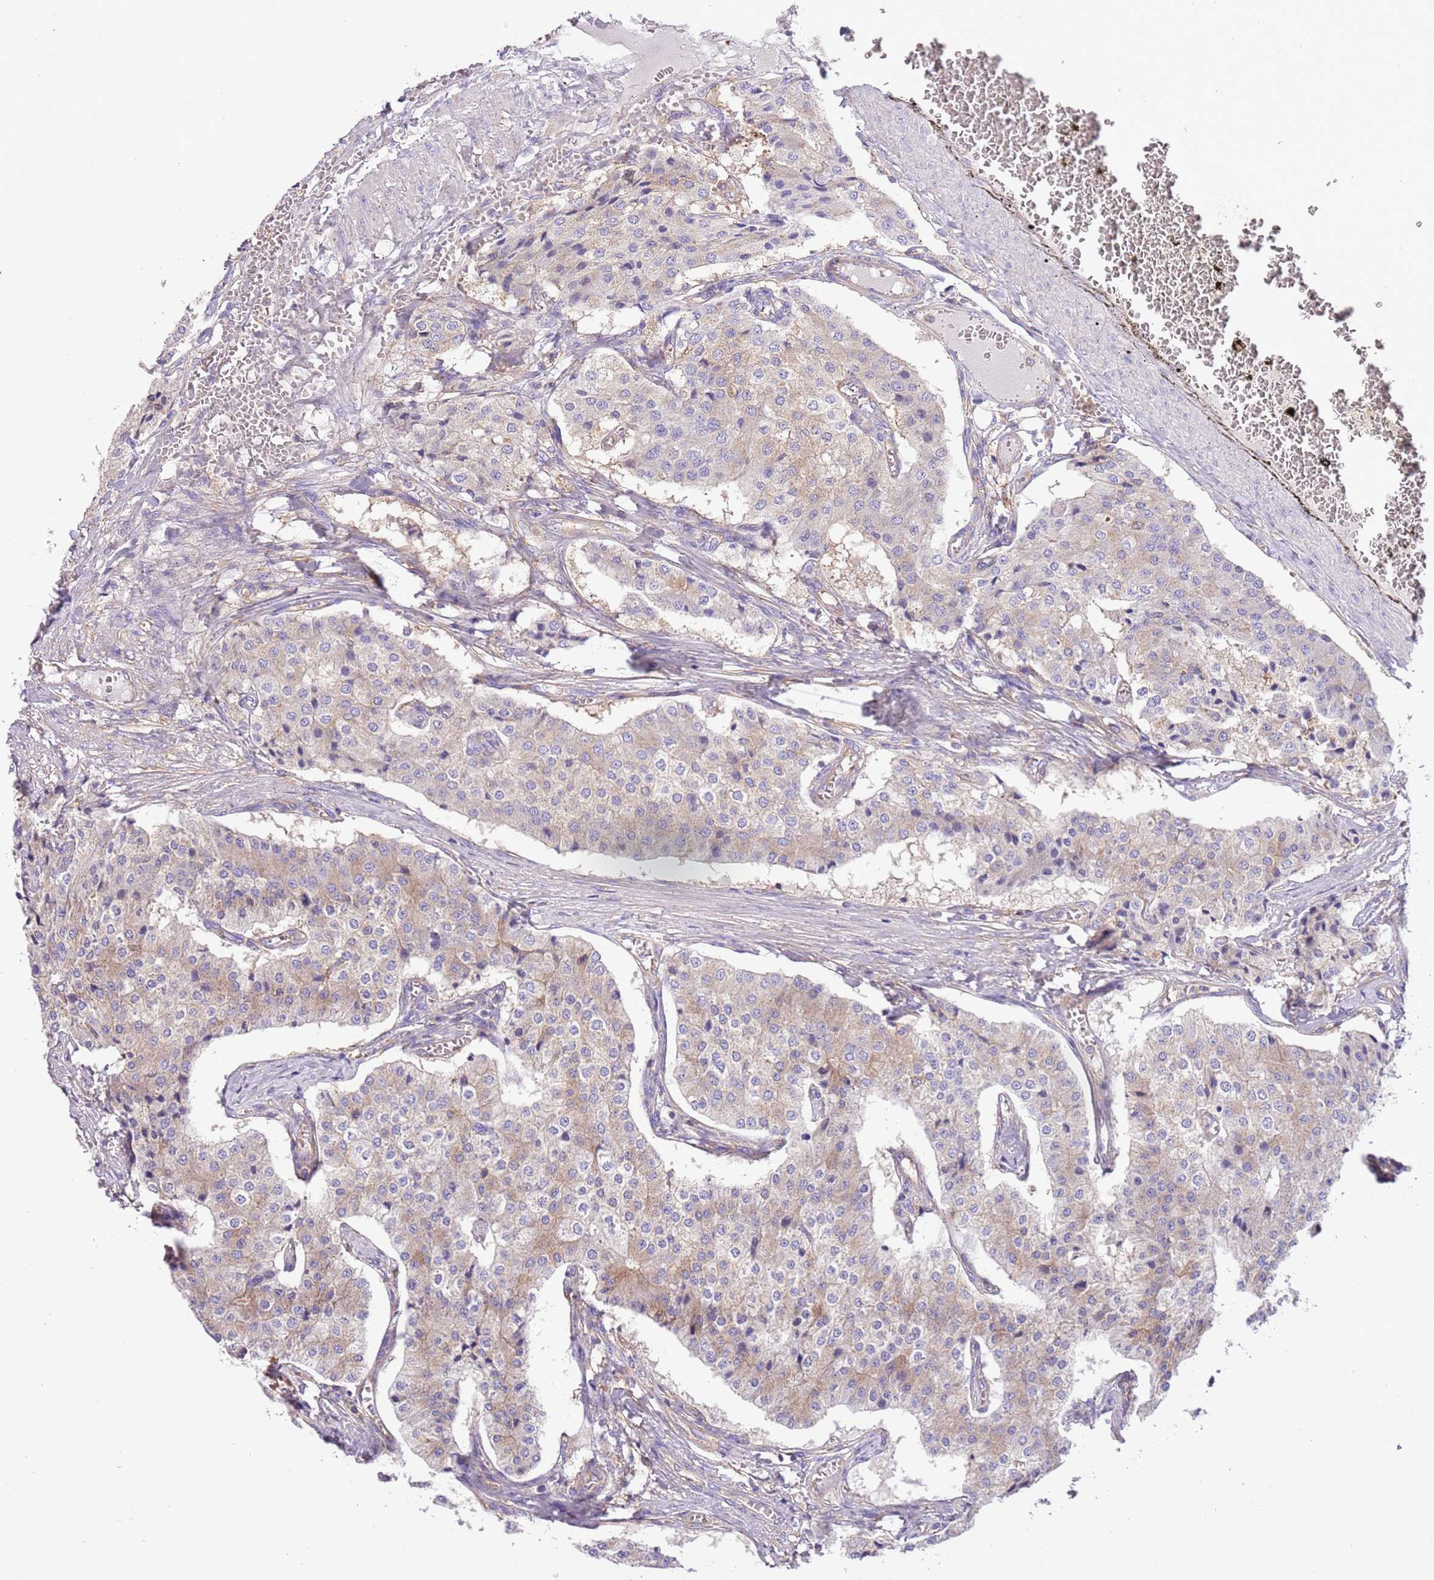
{"staining": {"intensity": "weak", "quantity": "<25%", "location": "cytoplasmic/membranous"}, "tissue": "carcinoid", "cell_type": "Tumor cells", "image_type": "cancer", "snomed": [{"axis": "morphology", "description": "Carcinoid, malignant, NOS"}, {"axis": "topography", "description": "Colon"}], "caption": "This micrograph is of carcinoid (malignant) stained with immunohistochemistry to label a protein in brown with the nuclei are counter-stained blue. There is no positivity in tumor cells. (DAB (3,3'-diaminobenzidine) IHC, high magnification).", "gene": "NAALADL1", "patient": {"sex": "female", "age": 52}}